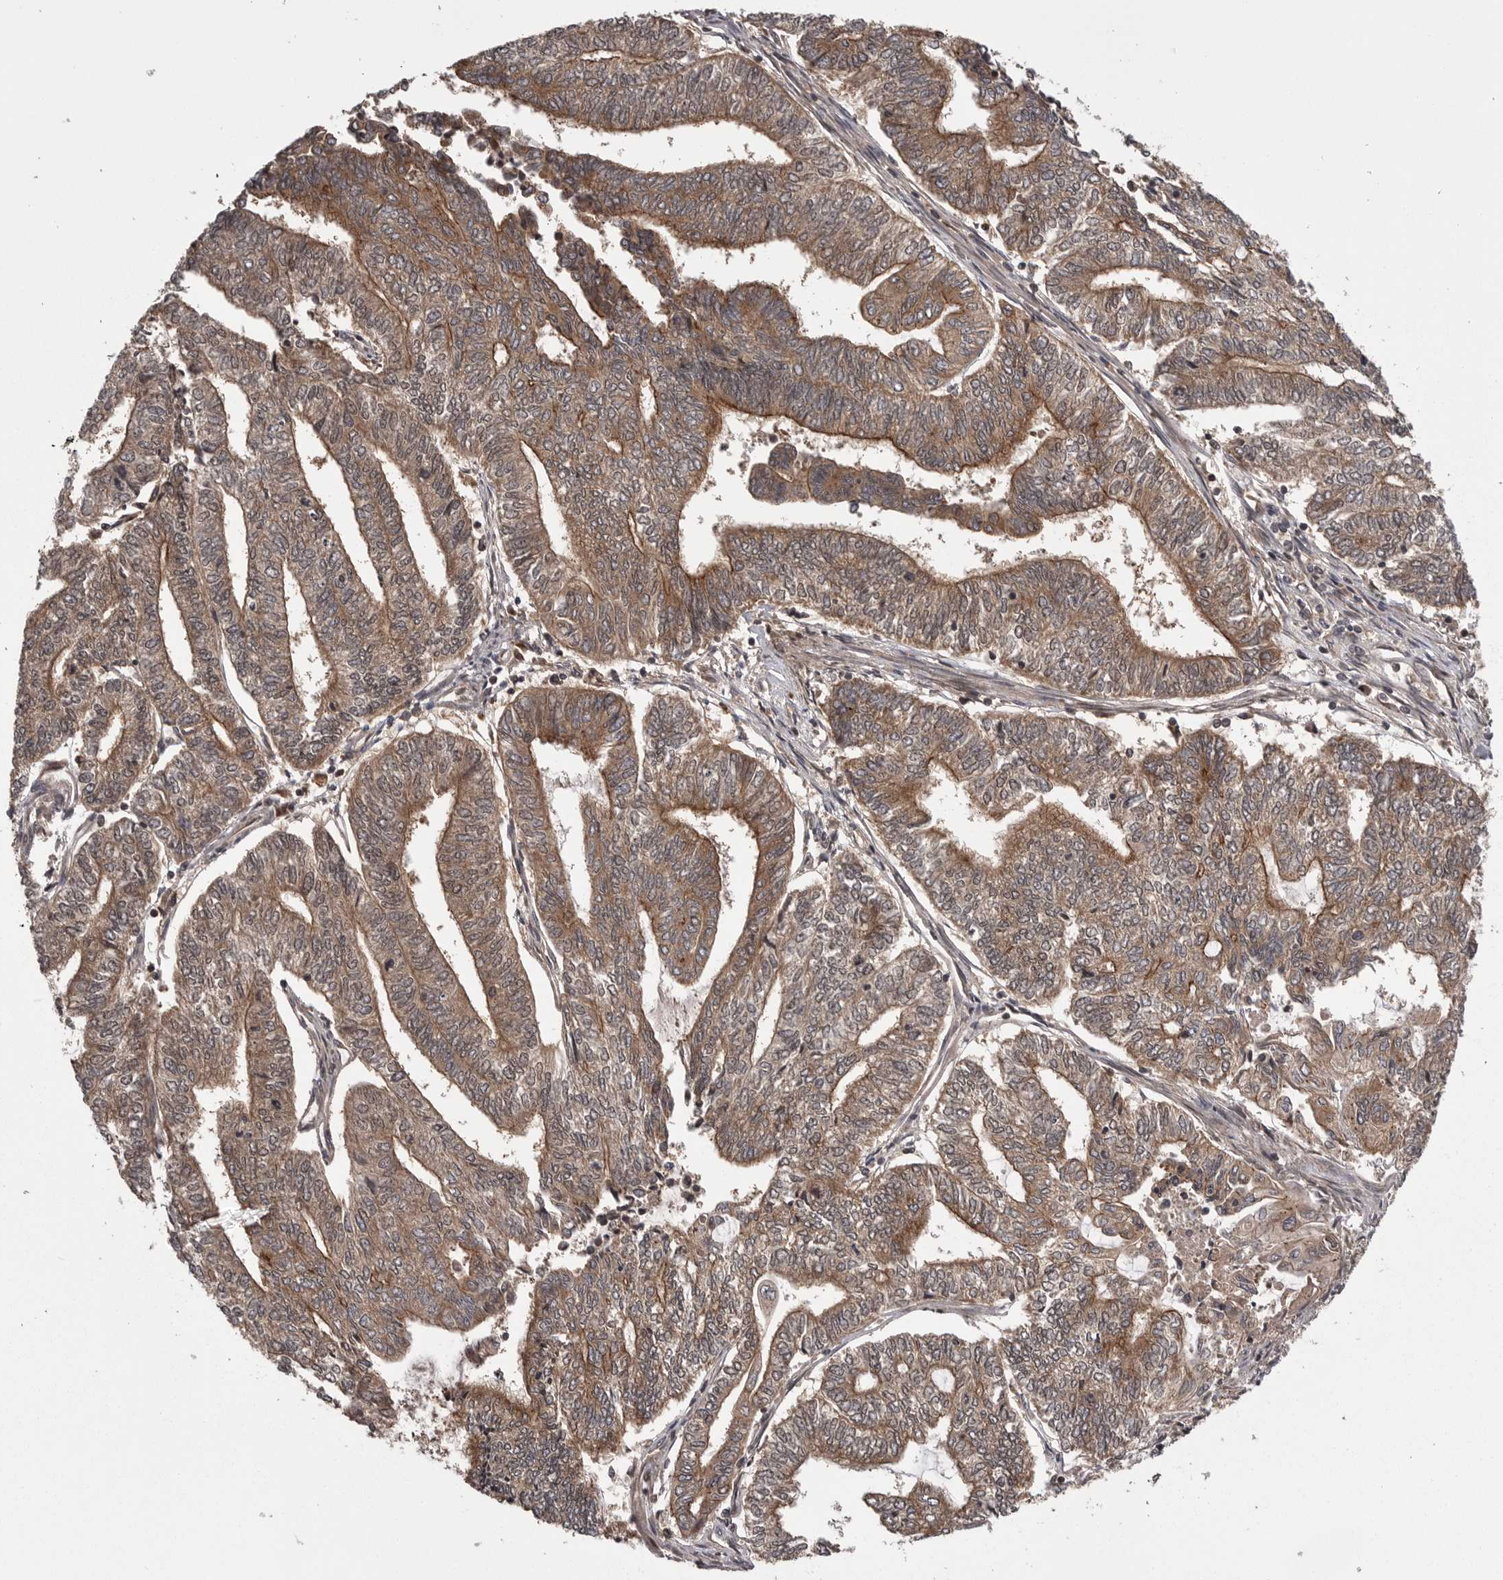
{"staining": {"intensity": "moderate", "quantity": ">75%", "location": "cytoplasmic/membranous"}, "tissue": "endometrial cancer", "cell_type": "Tumor cells", "image_type": "cancer", "snomed": [{"axis": "morphology", "description": "Adenocarcinoma, NOS"}, {"axis": "topography", "description": "Uterus"}, {"axis": "topography", "description": "Endometrium"}], "caption": "A photomicrograph of human endometrial cancer stained for a protein exhibits moderate cytoplasmic/membranous brown staining in tumor cells.", "gene": "AOAH", "patient": {"sex": "female", "age": 70}}